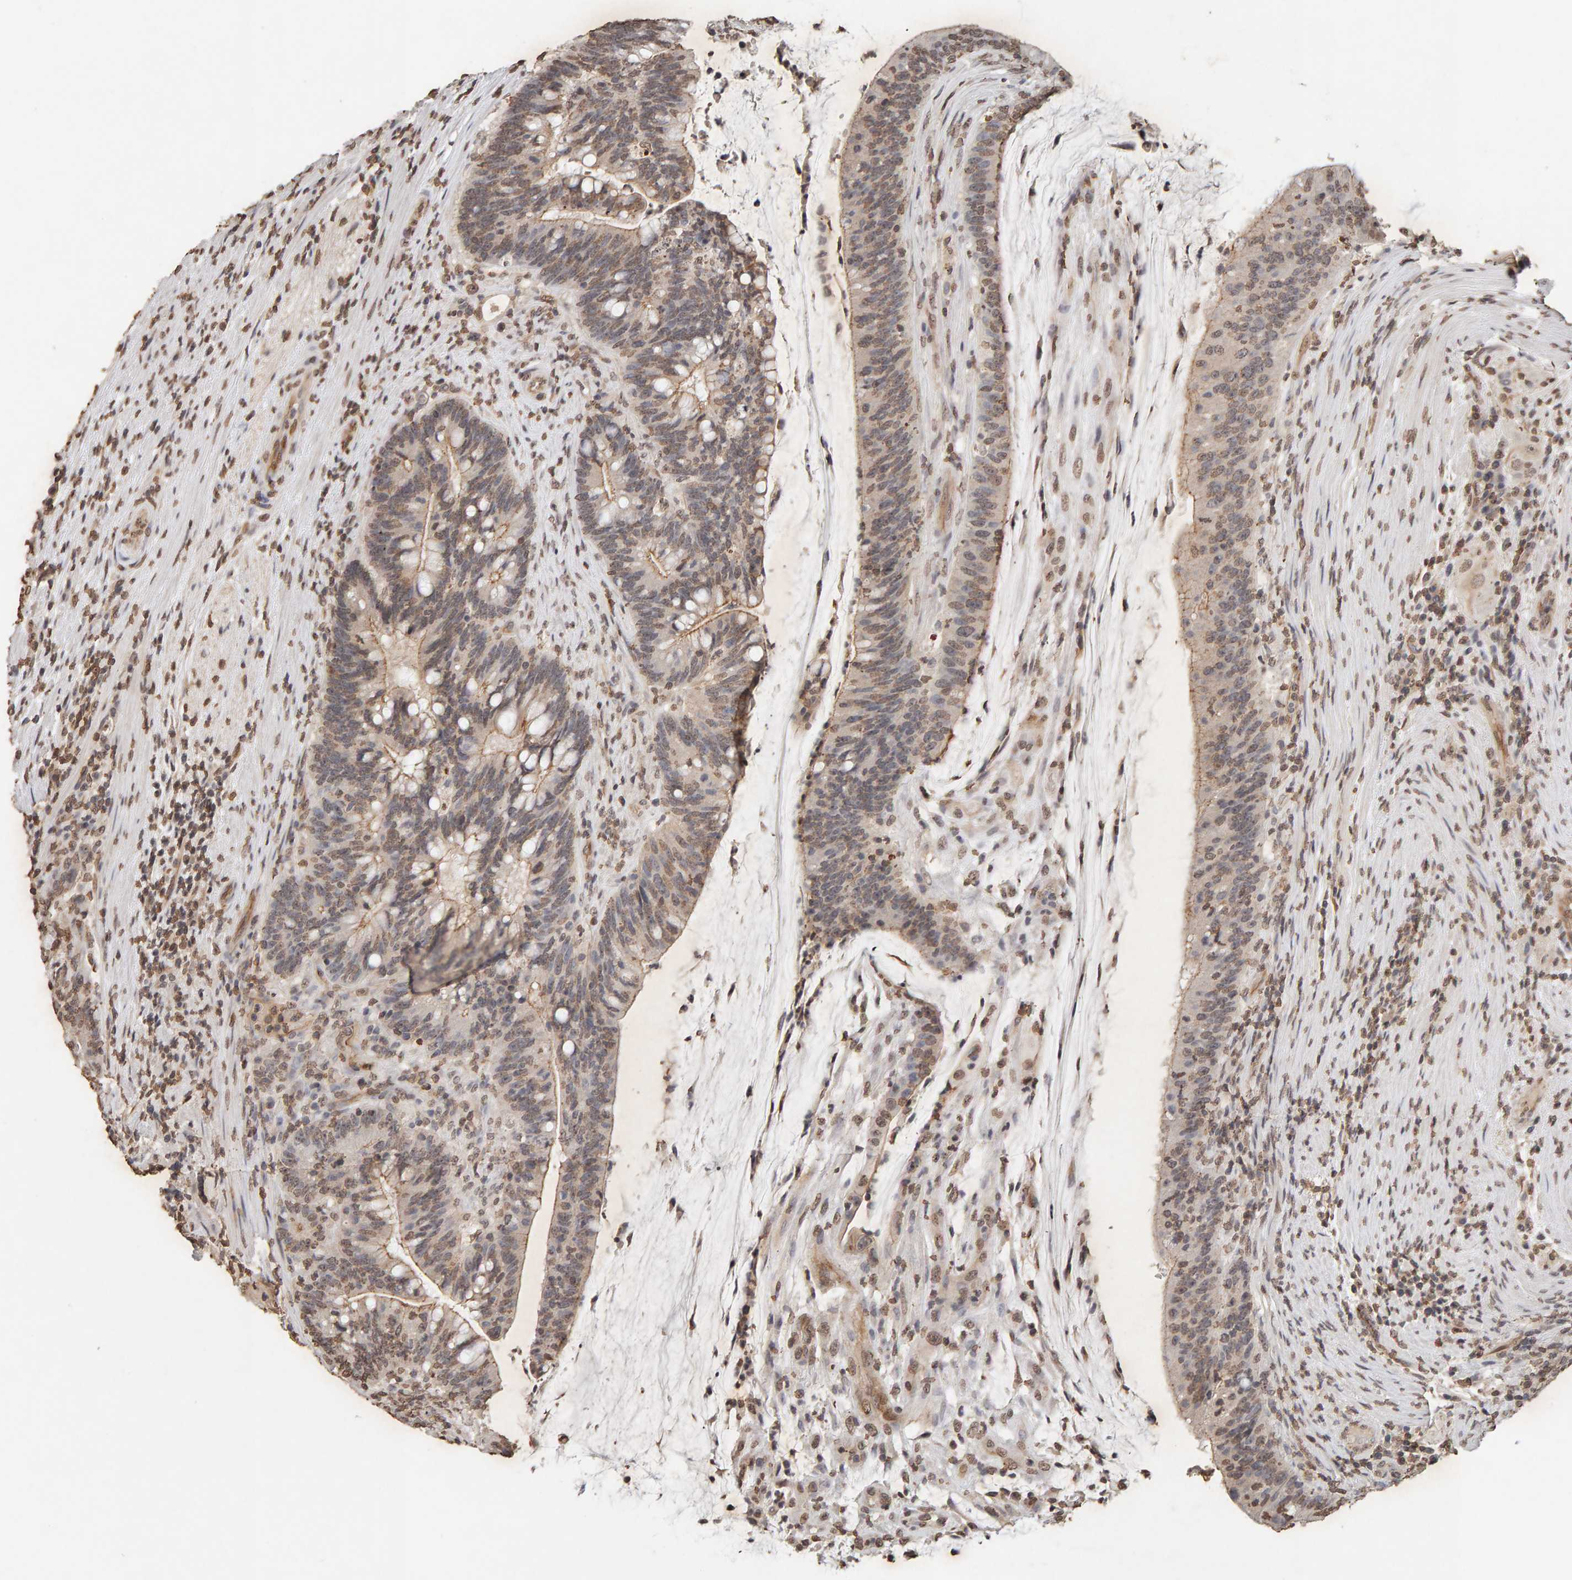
{"staining": {"intensity": "weak", "quantity": ">75%", "location": "nuclear"}, "tissue": "colorectal cancer", "cell_type": "Tumor cells", "image_type": "cancer", "snomed": [{"axis": "morphology", "description": "Adenocarcinoma, NOS"}, {"axis": "topography", "description": "Colon"}], "caption": "Immunohistochemistry (DAB (3,3'-diaminobenzidine)) staining of colorectal adenocarcinoma shows weak nuclear protein positivity in about >75% of tumor cells.", "gene": "DNAJB5", "patient": {"sex": "female", "age": 66}}